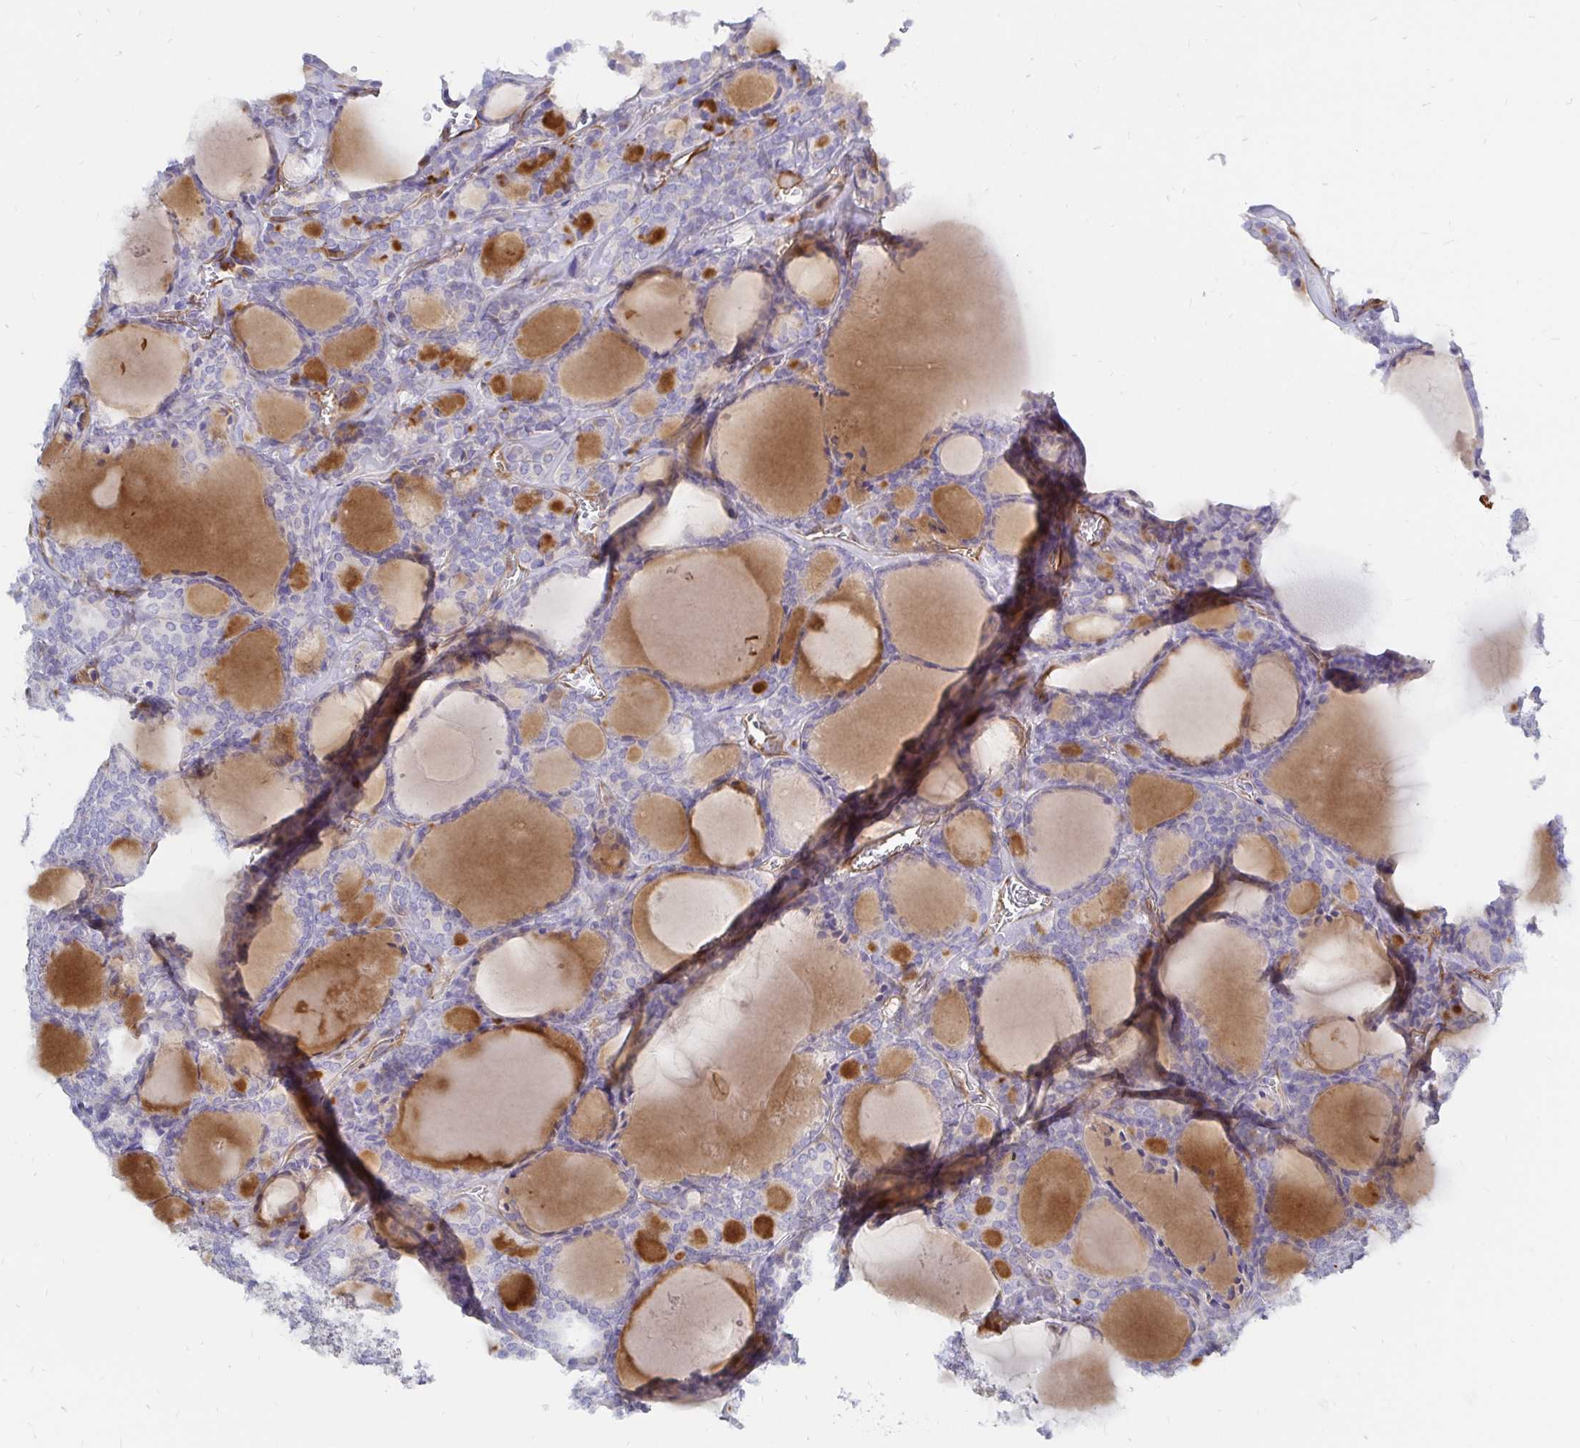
{"staining": {"intensity": "negative", "quantity": "none", "location": "none"}, "tissue": "thyroid cancer", "cell_type": "Tumor cells", "image_type": "cancer", "snomed": [{"axis": "morphology", "description": "Follicular adenoma carcinoma, NOS"}, {"axis": "topography", "description": "Thyroid gland"}], "caption": "Immunohistochemistry (IHC) image of human thyroid follicular adenoma carcinoma stained for a protein (brown), which exhibits no expression in tumor cells.", "gene": "COX16", "patient": {"sex": "male", "age": 74}}